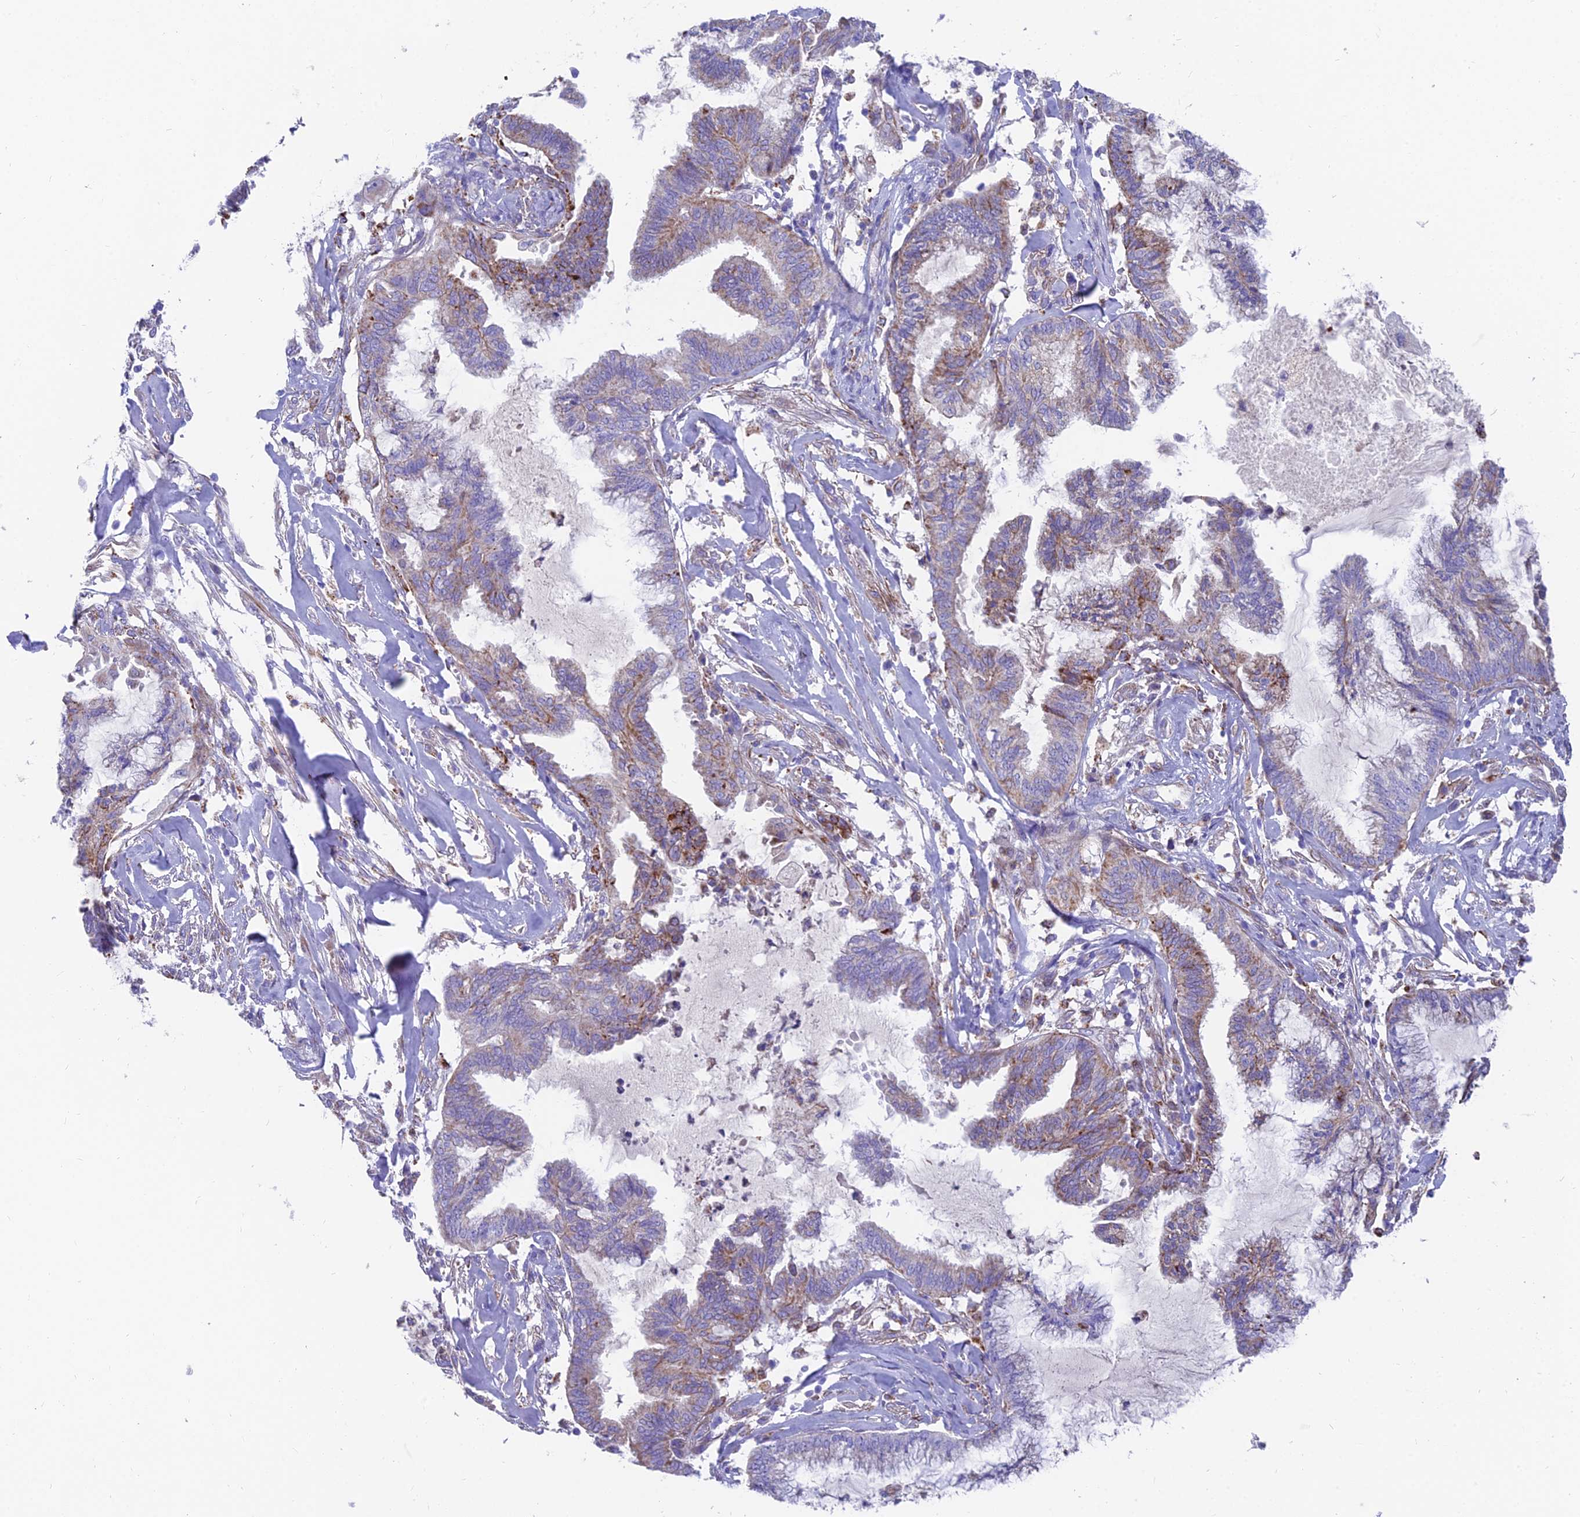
{"staining": {"intensity": "moderate", "quantity": "25%-75%", "location": "cytoplasmic/membranous"}, "tissue": "endometrial cancer", "cell_type": "Tumor cells", "image_type": "cancer", "snomed": [{"axis": "morphology", "description": "Adenocarcinoma, NOS"}, {"axis": "topography", "description": "Endometrium"}], "caption": "A medium amount of moderate cytoplasmic/membranous staining is appreciated in about 25%-75% of tumor cells in endometrial adenocarcinoma tissue. (DAB = brown stain, brightfield microscopy at high magnification).", "gene": "TIGD6", "patient": {"sex": "female", "age": 86}}